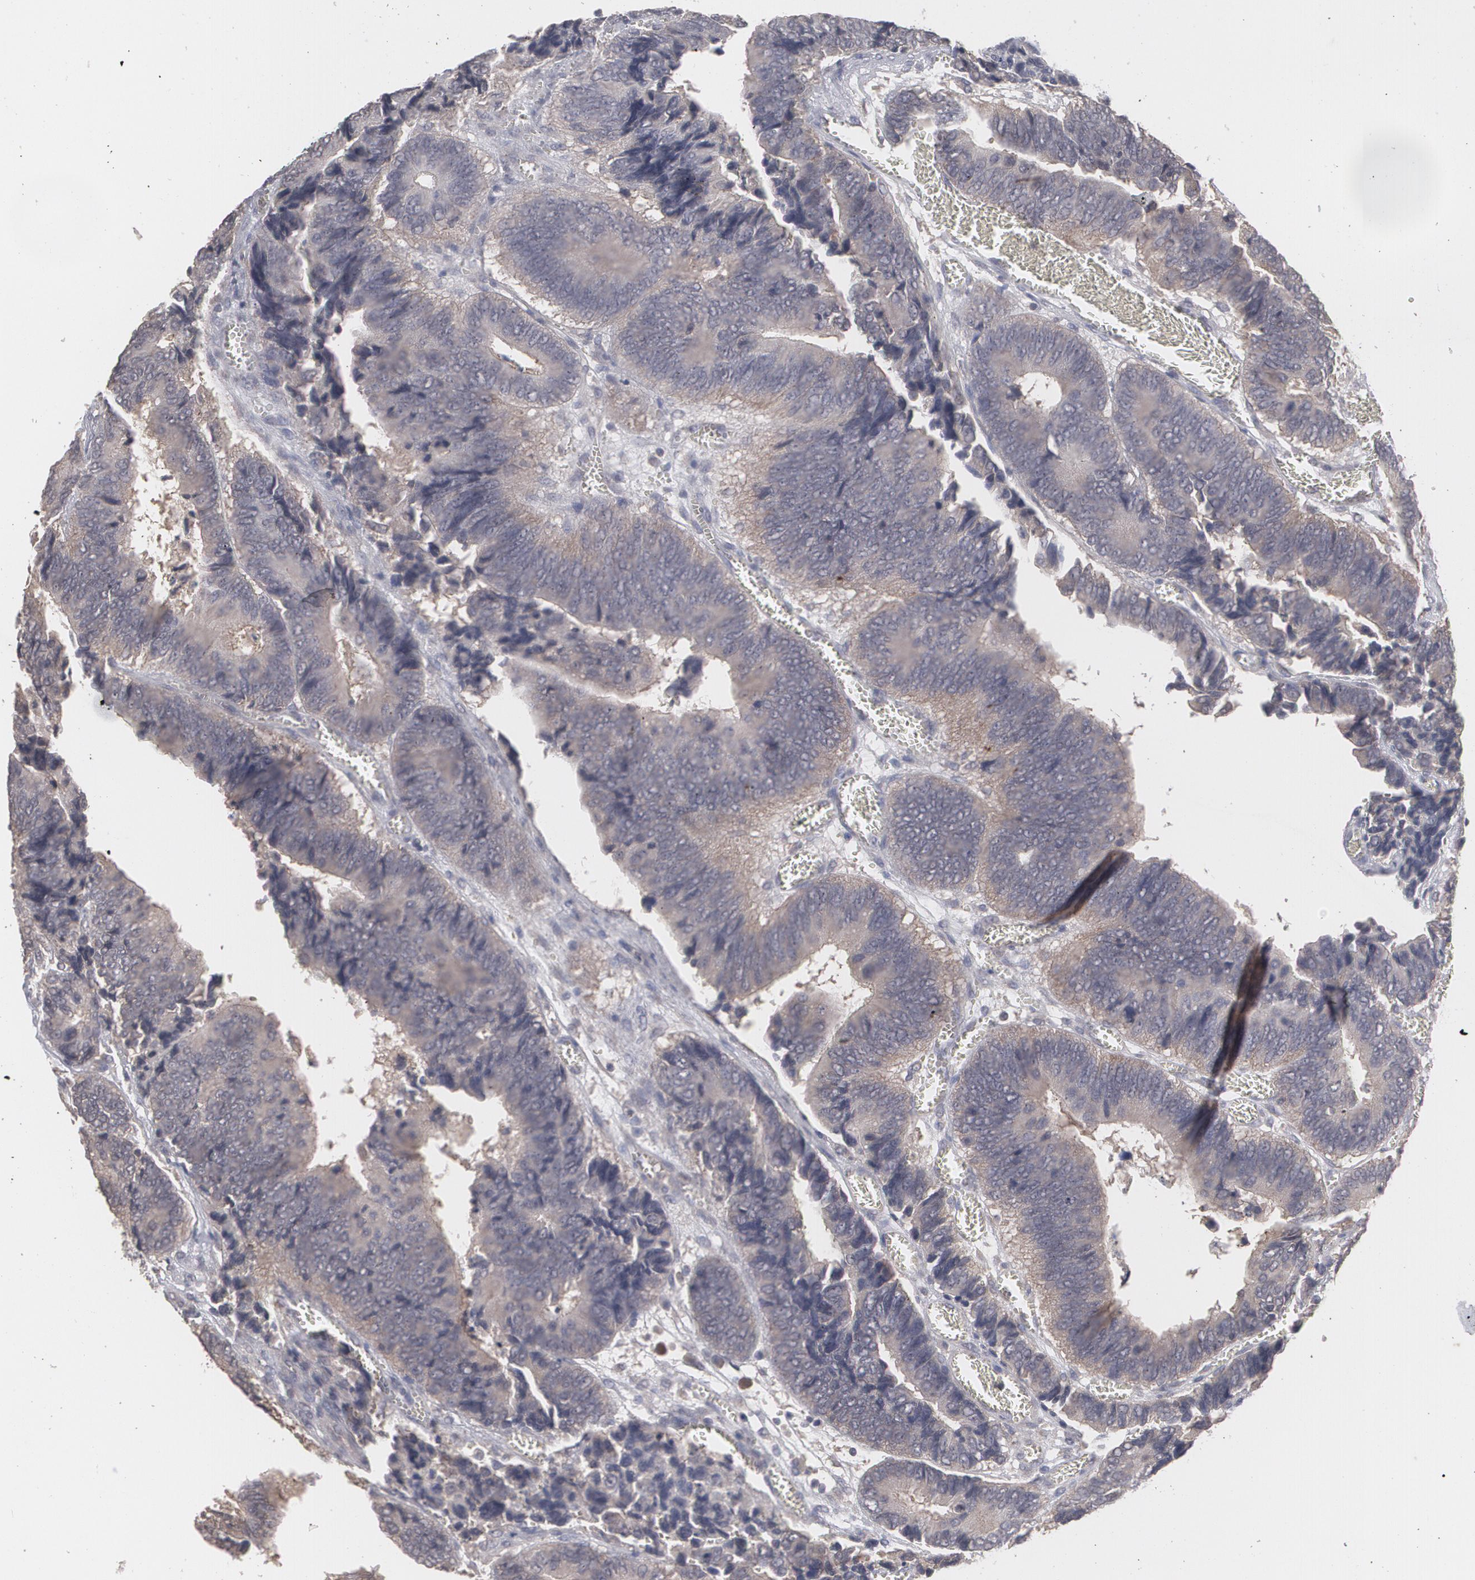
{"staining": {"intensity": "moderate", "quantity": ">75%", "location": "cytoplasmic/membranous"}, "tissue": "colorectal cancer", "cell_type": "Tumor cells", "image_type": "cancer", "snomed": [{"axis": "morphology", "description": "Adenocarcinoma, NOS"}, {"axis": "topography", "description": "Colon"}], "caption": "Protein expression by immunohistochemistry (IHC) exhibits moderate cytoplasmic/membranous expression in about >75% of tumor cells in adenocarcinoma (colorectal). The staining was performed using DAB (3,3'-diaminobenzidine) to visualize the protein expression in brown, while the nuclei were stained in blue with hematoxylin (Magnification: 20x).", "gene": "ARF6", "patient": {"sex": "male", "age": 72}}